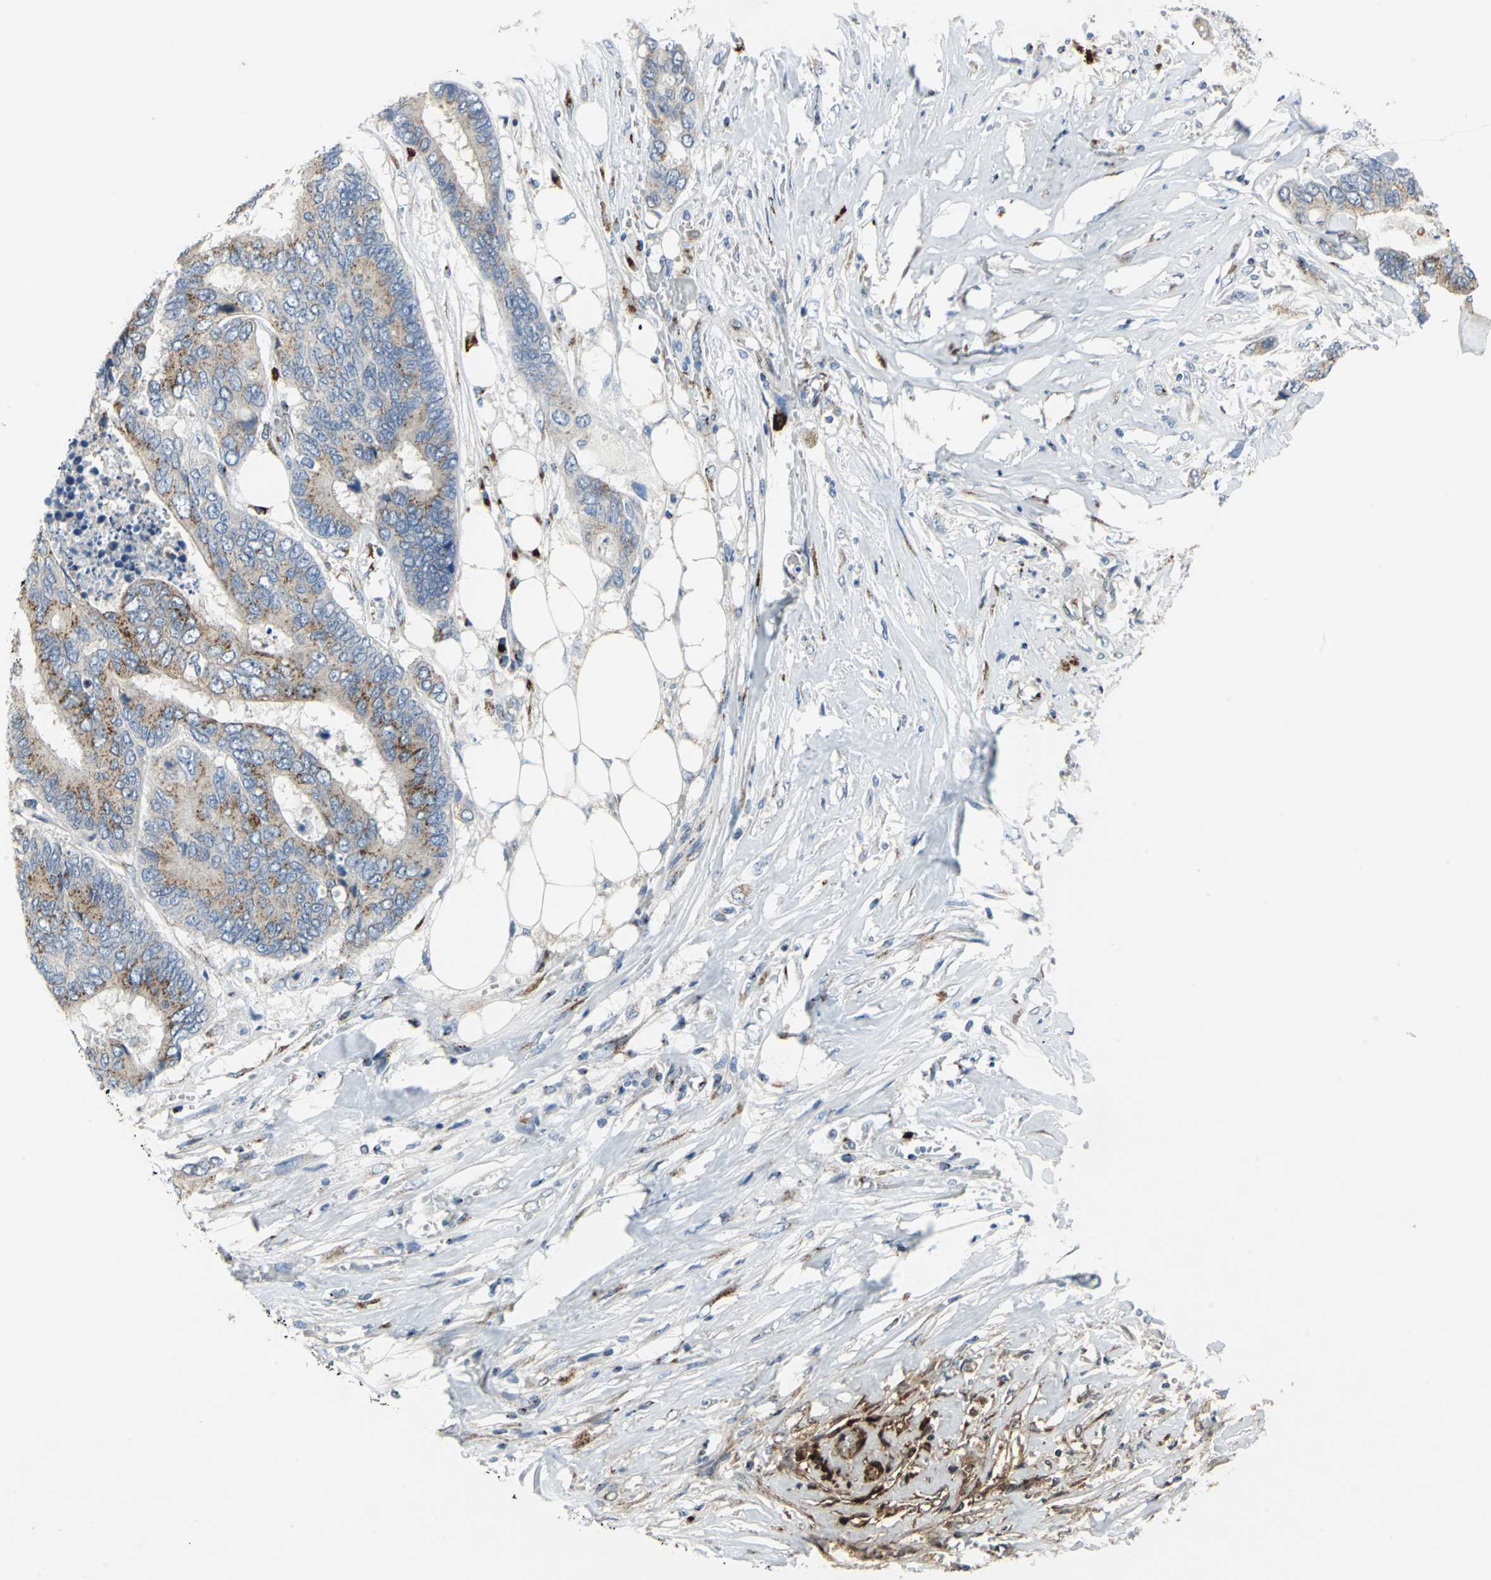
{"staining": {"intensity": "moderate", "quantity": ">75%", "location": "cytoplasmic/membranous"}, "tissue": "colorectal cancer", "cell_type": "Tumor cells", "image_type": "cancer", "snomed": [{"axis": "morphology", "description": "Adenocarcinoma, NOS"}, {"axis": "topography", "description": "Rectum"}], "caption": "This is an image of immunohistochemistry (IHC) staining of colorectal cancer, which shows moderate positivity in the cytoplasmic/membranous of tumor cells.", "gene": "GPR3", "patient": {"sex": "male", "age": 55}}